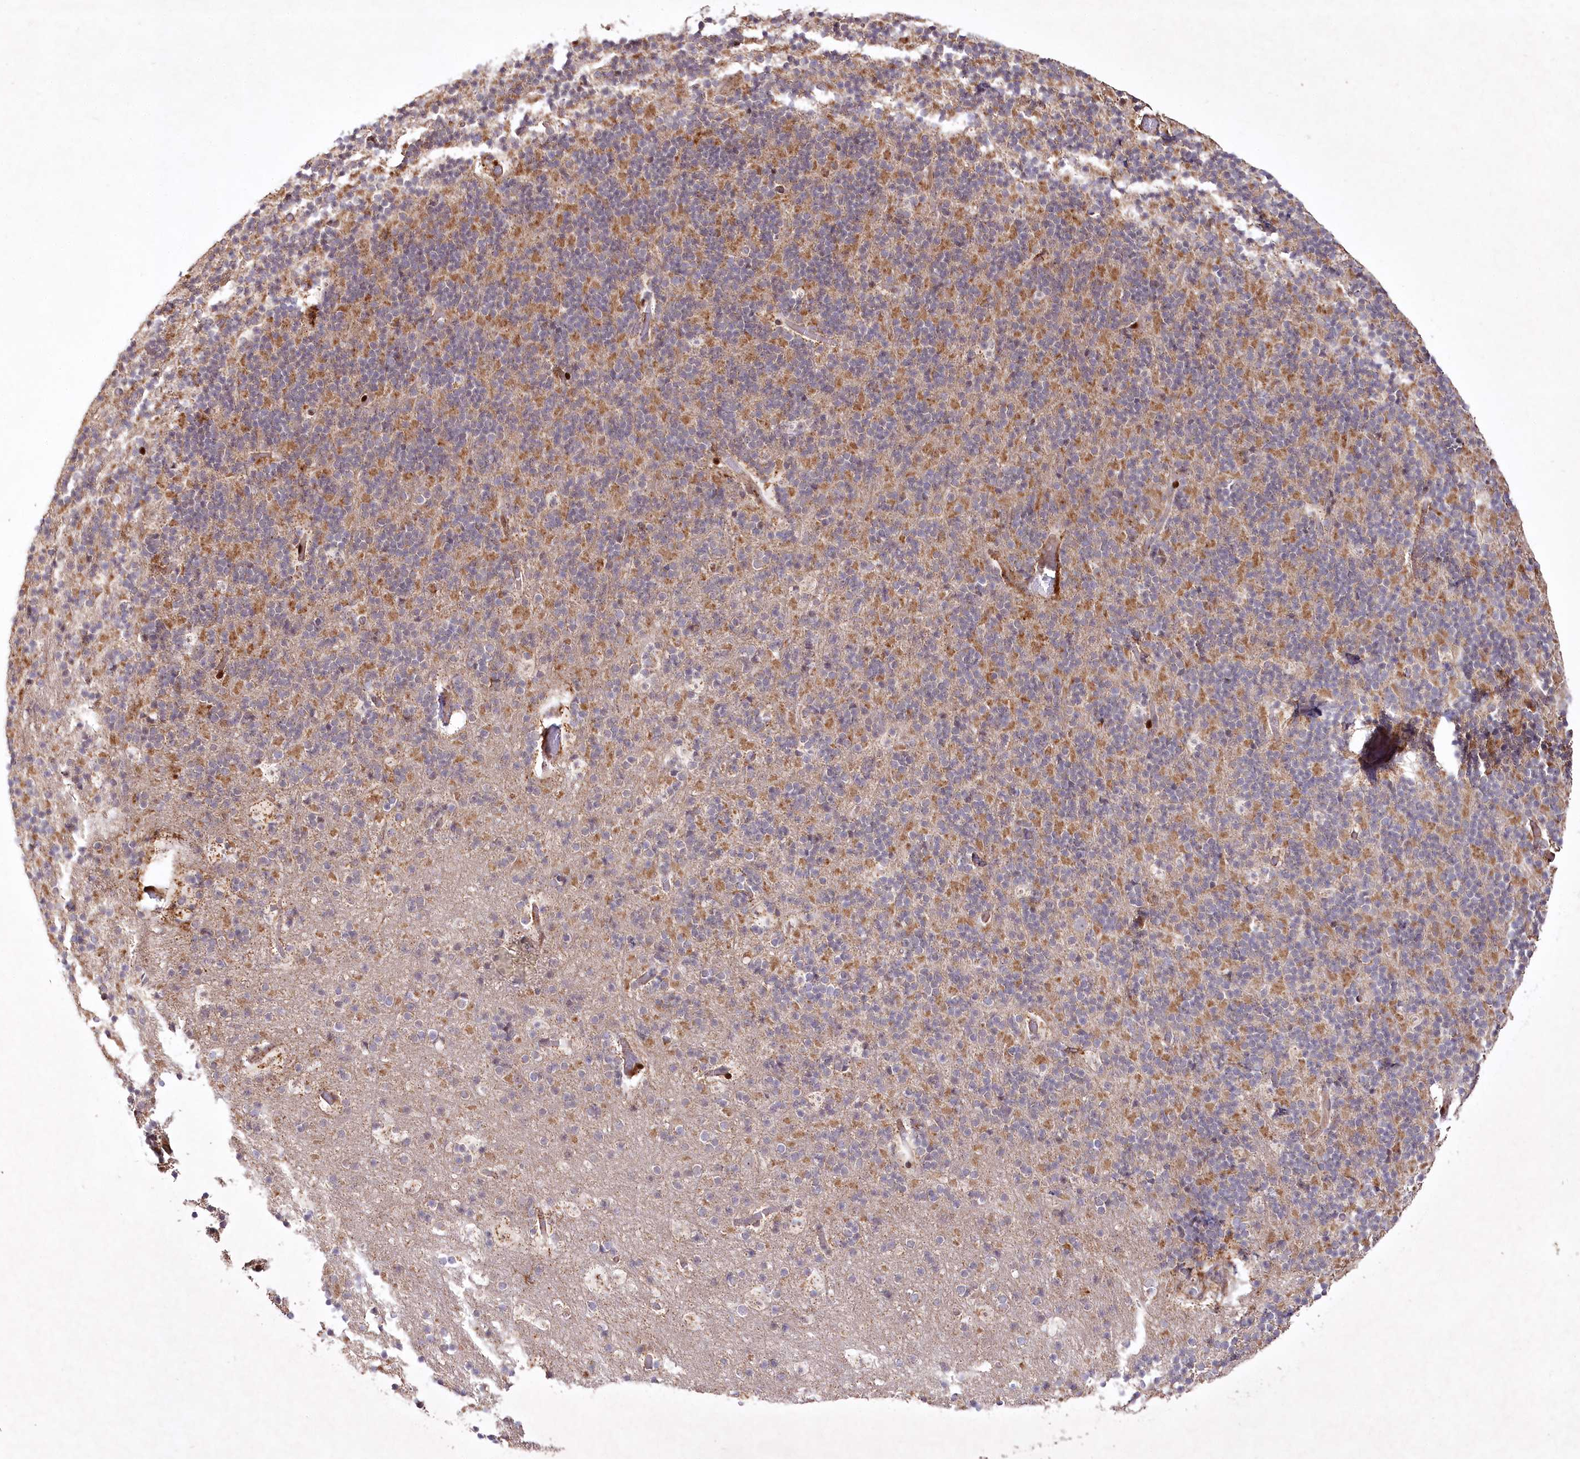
{"staining": {"intensity": "weak", "quantity": "25%-75%", "location": "cytoplasmic/membranous"}, "tissue": "cerebellum", "cell_type": "Cells in granular layer", "image_type": "normal", "snomed": [{"axis": "morphology", "description": "Normal tissue, NOS"}, {"axis": "topography", "description": "Cerebellum"}], "caption": "DAB immunohistochemical staining of normal human cerebellum displays weak cytoplasmic/membranous protein positivity in about 25%-75% of cells in granular layer.", "gene": "PSTK", "patient": {"sex": "male", "age": 57}}